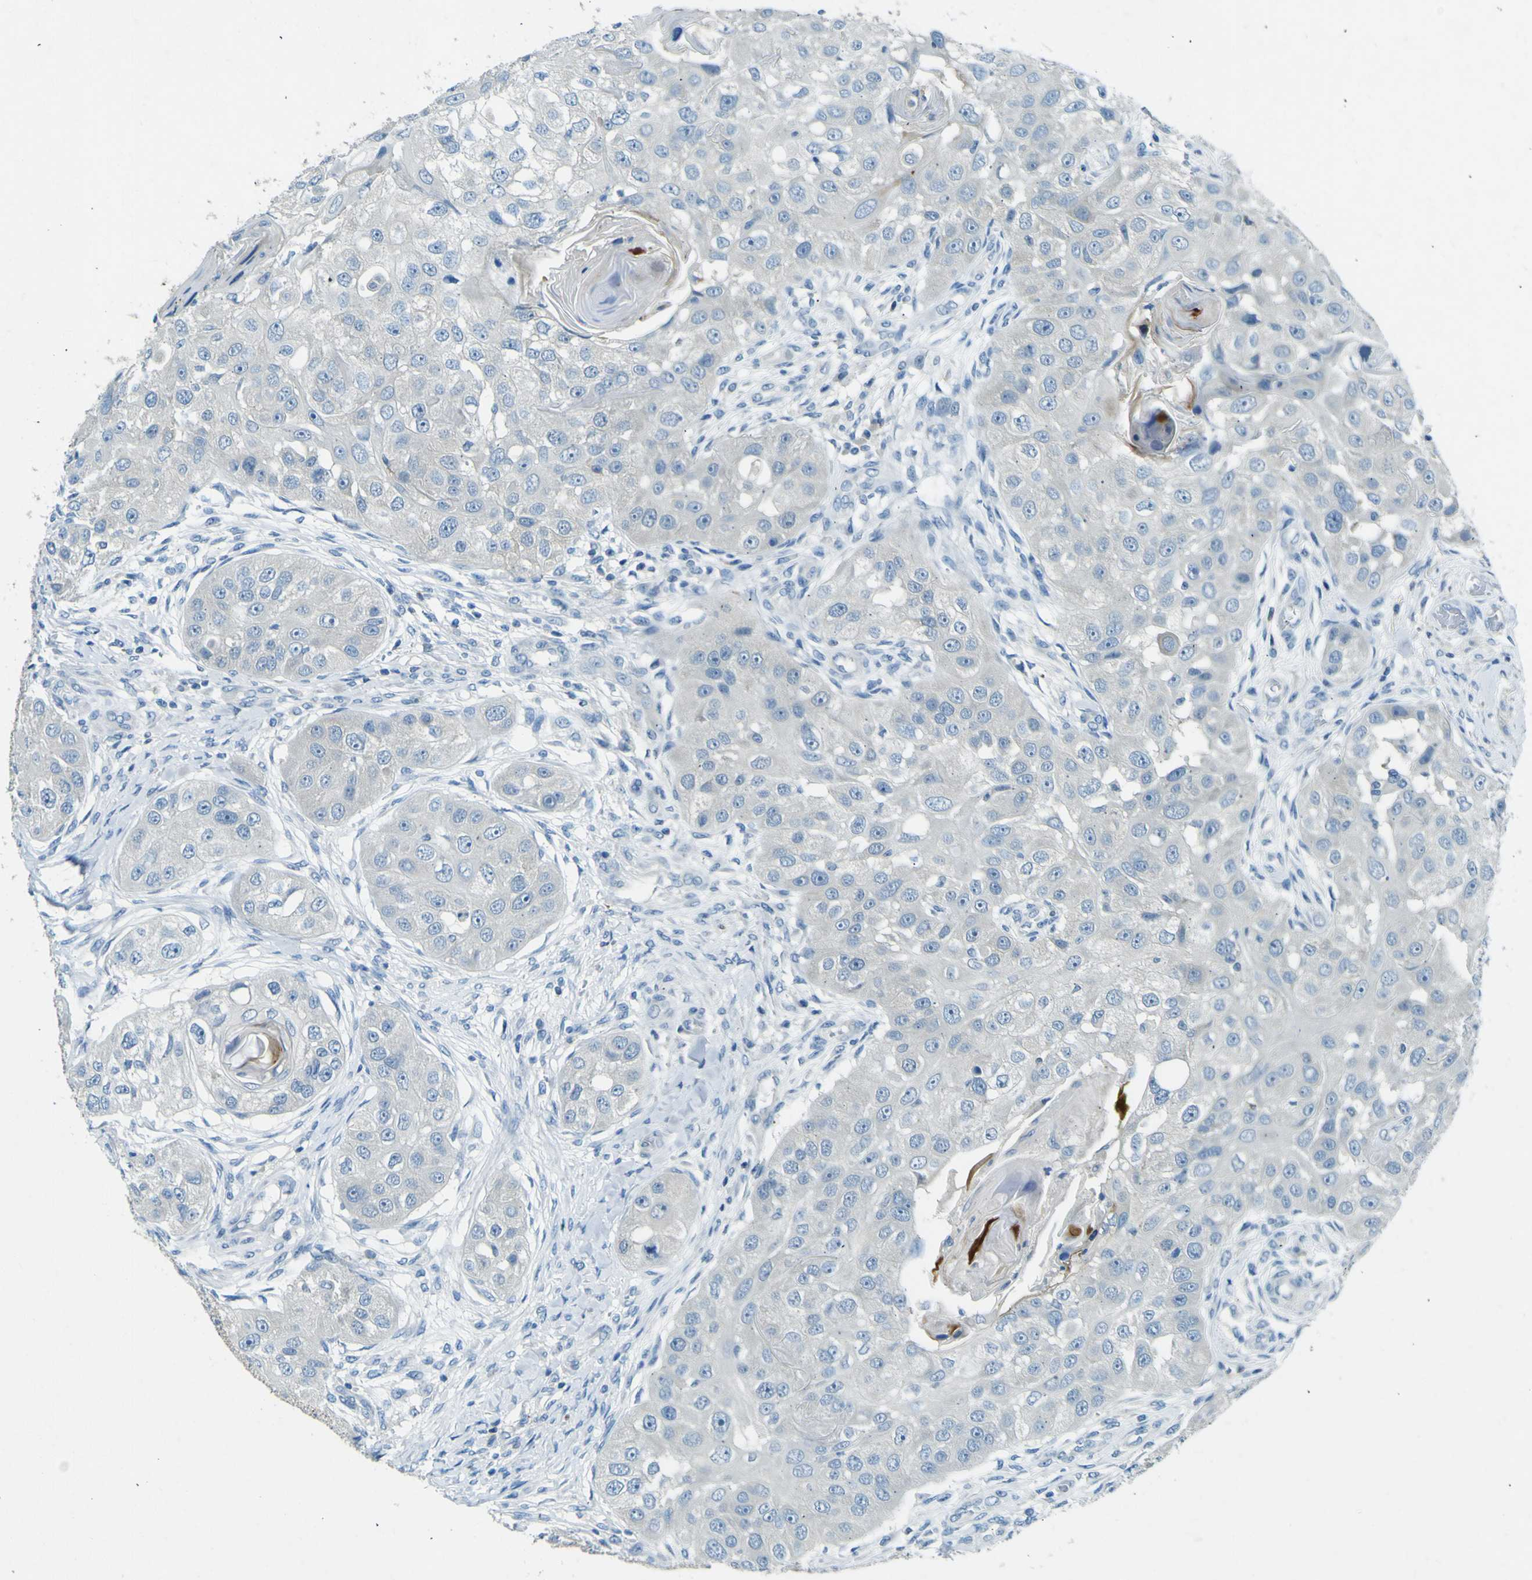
{"staining": {"intensity": "negative", "quantity": "none", "location": "none"}, "tissue": "head and neck cancer", "cell_type": "Tumor cells", "image_type": "cancer", "snomed": [{"axis": "morphology", "description": "Normal tissue, NOS"}, {"axis": "morphology", "description": "Squamous cell carcinoma, NOS"}, {"axis": "topography", "description": "Skeletal muscle"}, {"axis": "topography", "description": "Head-Neck"}], "caption": "Head and neck cancer (squamous cell carcinoma) was stained to show a protein in brown. There is no significant positivity in tumor cells.", "gene": "SORCS1", "patient": {"sex": "male", "age": 51}}